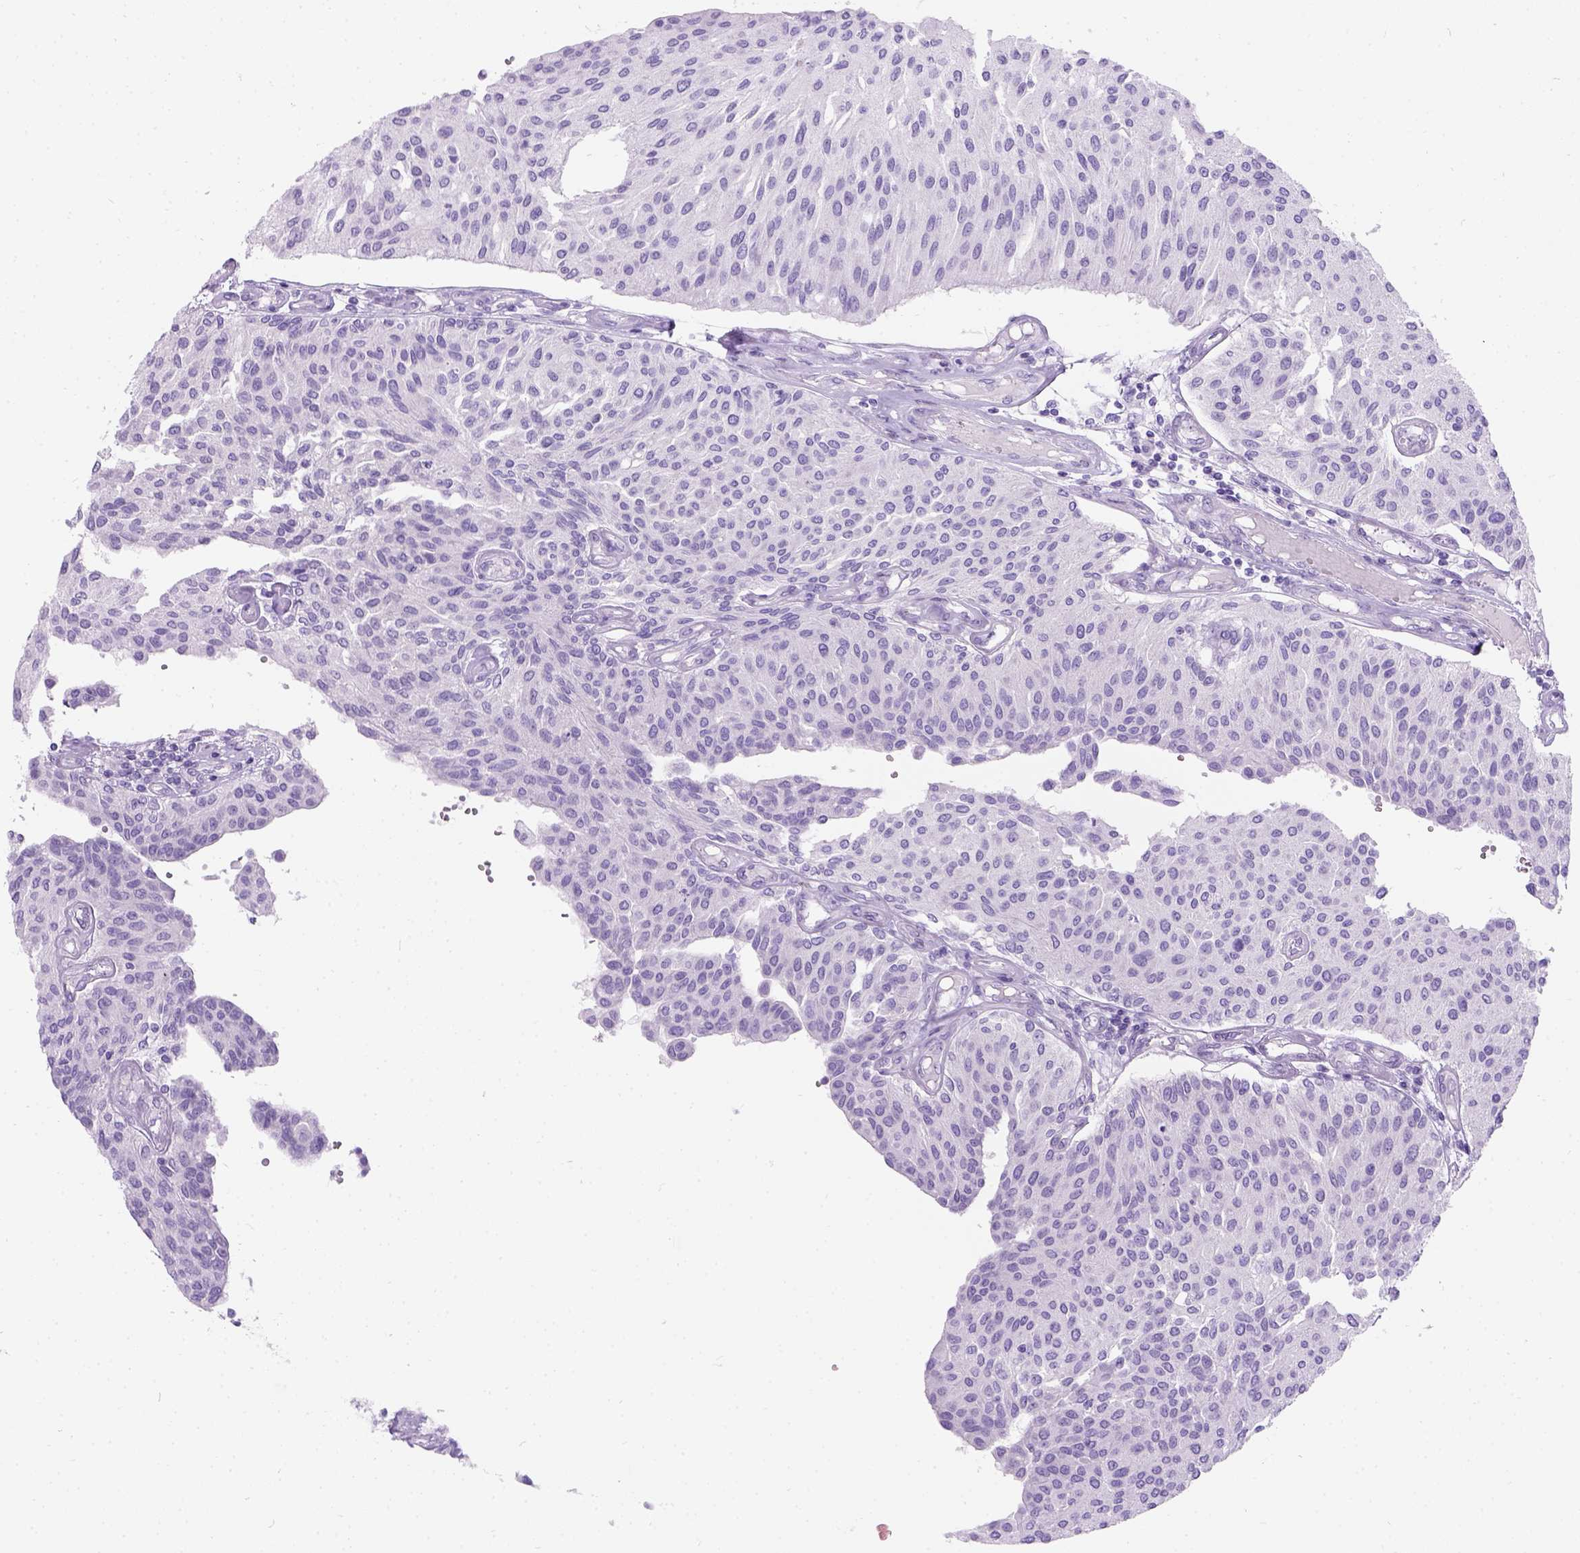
{"staining": {"intensity": "negative", "quantity": "none", "location": "none"}, "tissue": "urothelial cancer", "cell_type": "Tumor cells", "image_type": "cancer", "snomed": [{"axis": "morphology", "description": "Urothelial carcinoma, NOS"}, {"axis": "topography", "description": "Urinary bladder"}], "caption": "This is an immunohistochemistry image of human transitional cell carcinoma. There is no staining in tumor cells.", "gene": "C7orf57", "patient": {"sex": "male", "age": 55}}